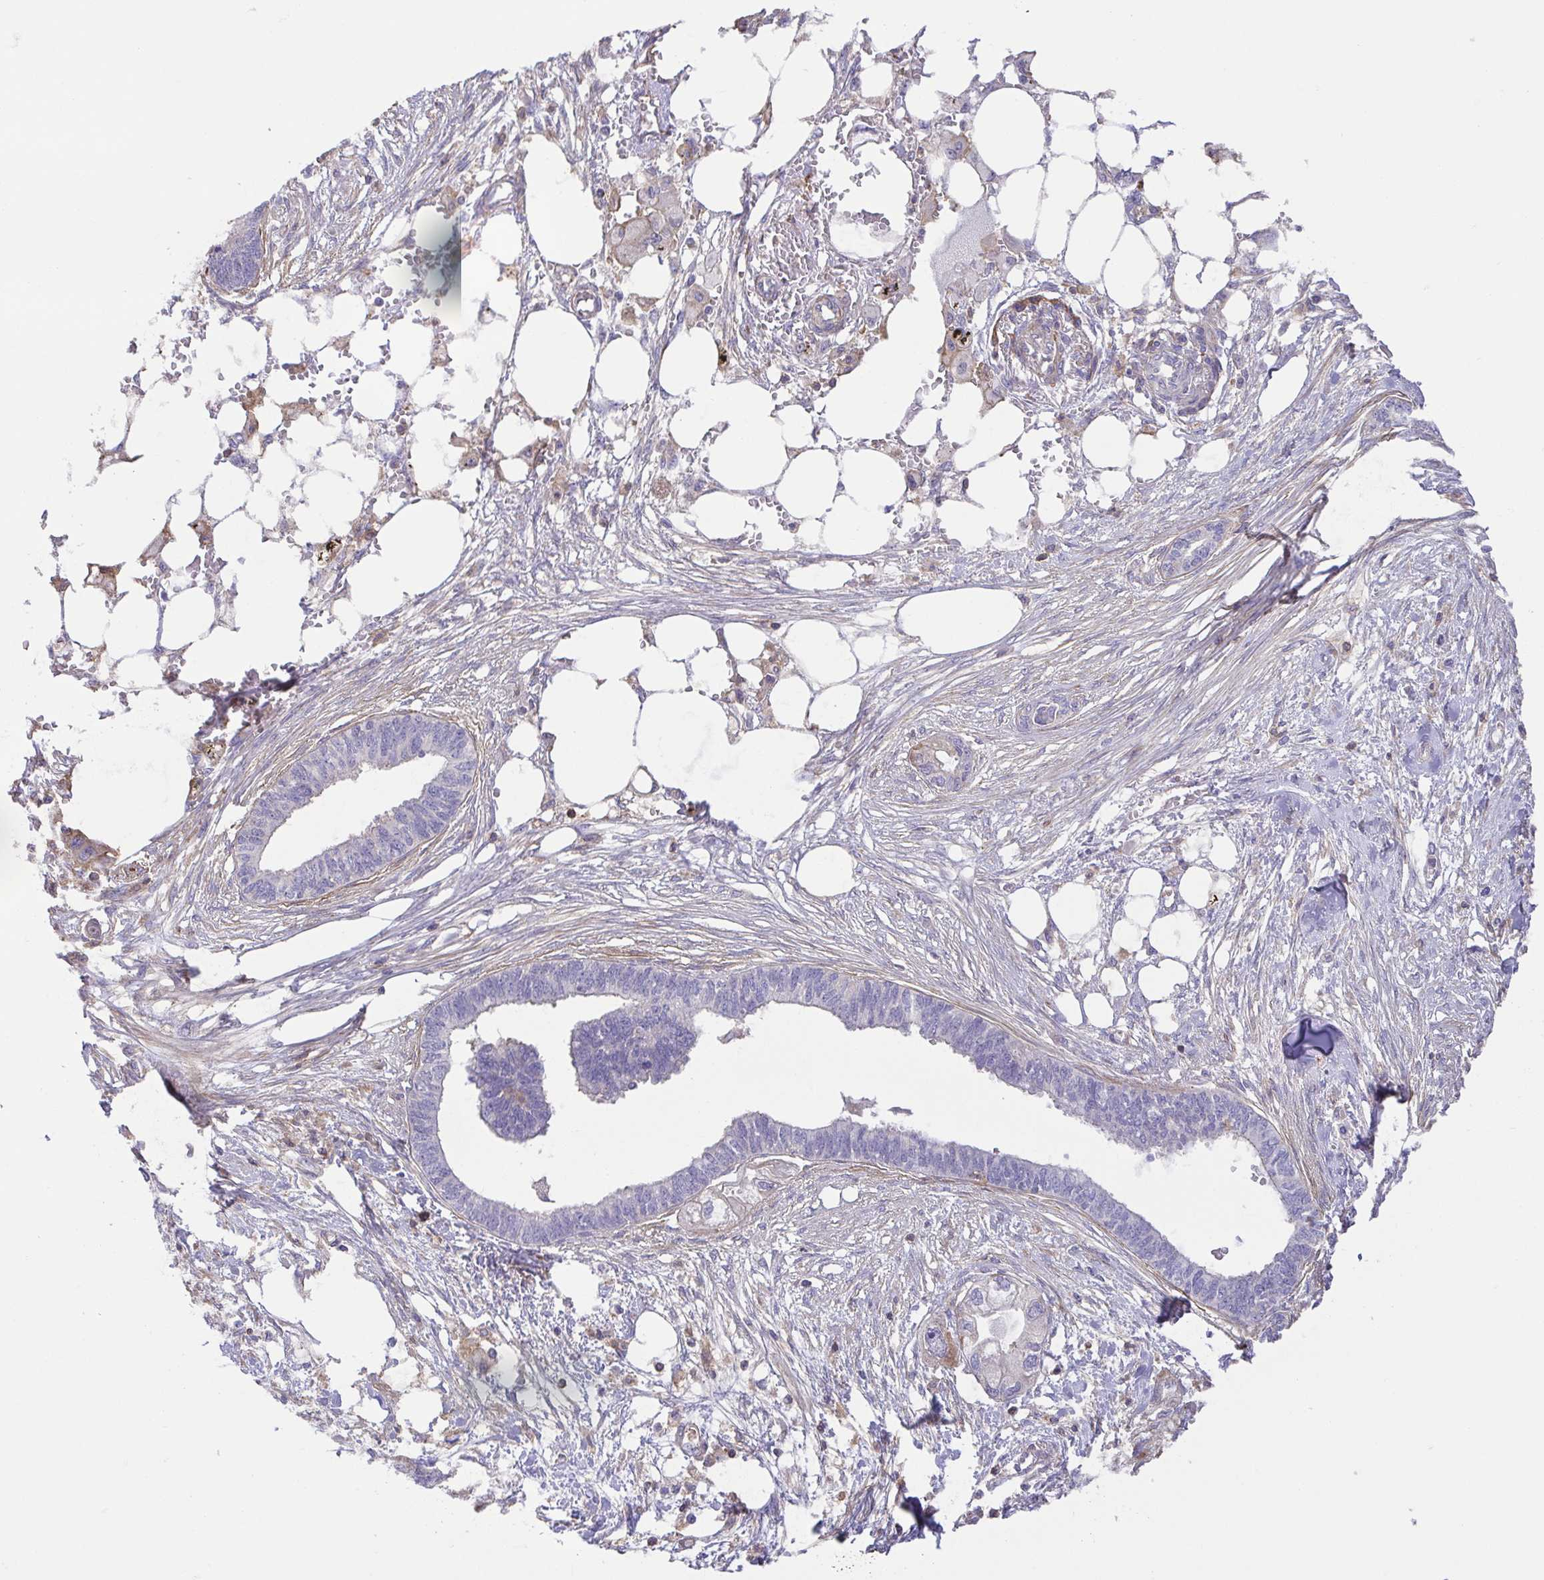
{"staining": {"intensity": "weak", "quantity": "<25%", "location": "cytoplasmic/membranous"}, "tissue": "endometrial cancer", "cell_type": "Tumor cells", "image_type": "cancer", "snomed": [{"axis": "morphology", "description": "Adenocarcinoma, NOS"}, {"axis": "morphology", "description": "Adenocarcinoma, metastatic, NOS"}, {"axis": "topography", "description": "Adipose tissue"}, {"axis": "topography", "description": "Endometrium"}], "caption": "Immunohistochemistry (IHC) histopathology image of human adenocarcinoma (endometrial) stained for a protein (brown), which demonstrates no positivity in tumor cells.", "gene": "PRR14L", "patient": {"sex": "female", "age": 67}}